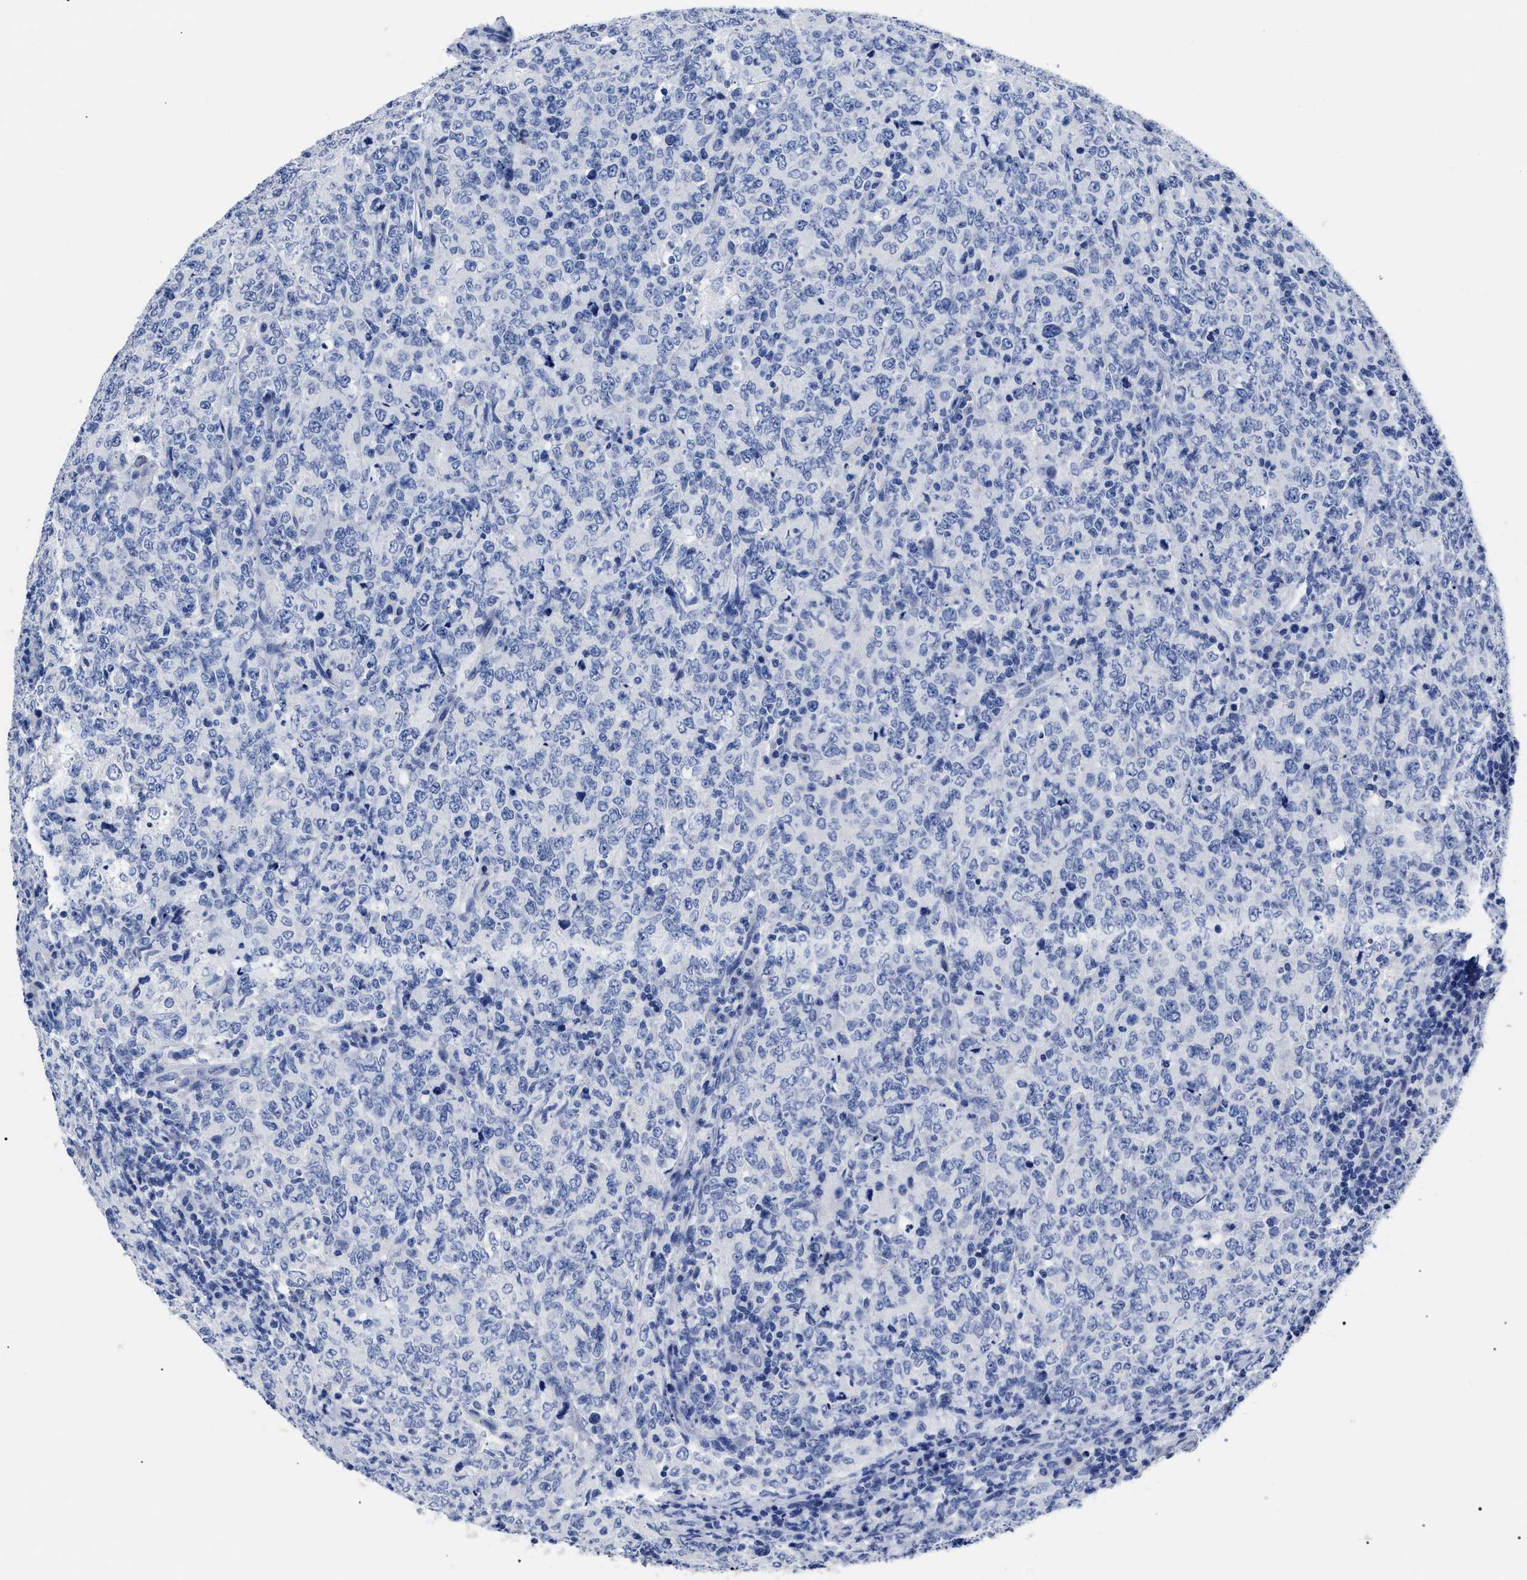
{"staining": {"intensity": "negative", "quantity": "none", "location": "none"}, "tissue": "lymphoma", "cell_type": "Tumor cells", "image_type": "cancer", "snomed": [{"axis": "morphology", "description": "Malignant lymphoma, non-Hodgkin's type, High grade"}, {"axis": "topography", "description": "Tonsil"}], "caption": "Immunohistochemistry (IHC) image of neoplastic tissue: lymphoma stained with DAB (3,3'-diaminobenzidine) shows no significant protein expression in tumor cells.", "gene": "ALPG", "patient": {"sex": "female", "age": 36}}